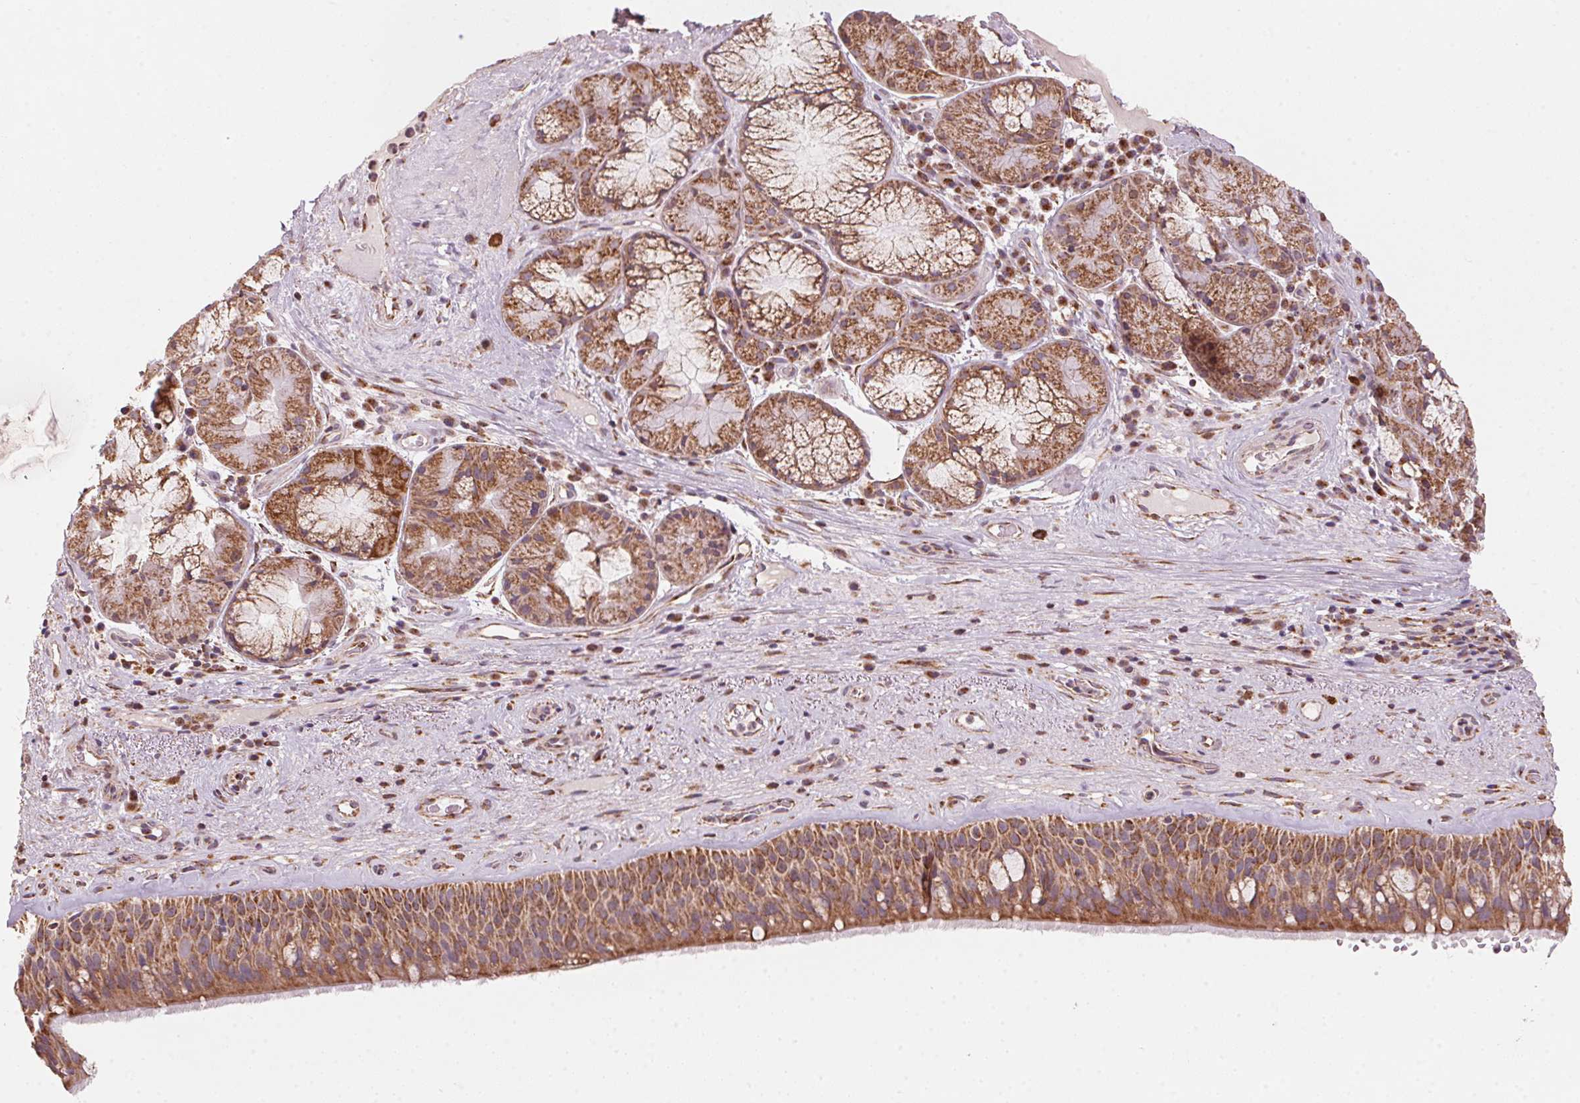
{"staining": {"intensity": "strong", "quantity": ">75%", "location": "cytoplasmic/membranous"}, "tissue": "bronchus", "cell_type": "Respiratory epithelial cells", "image_type": "normal", "snomed": [{"axis": "morphology", "description": "Normal tissue, NOS"}, {"axis": "topography", "description": "Bronchus"}], "caption": "Immunohistochemistry of benign bronchus displays high levels of strong cytoplasmic/membranous staining in approximately >75% of respiratory epithelial cells.", "gene": "TOMM70", "patient": {"sex": "male", "age": 48}}